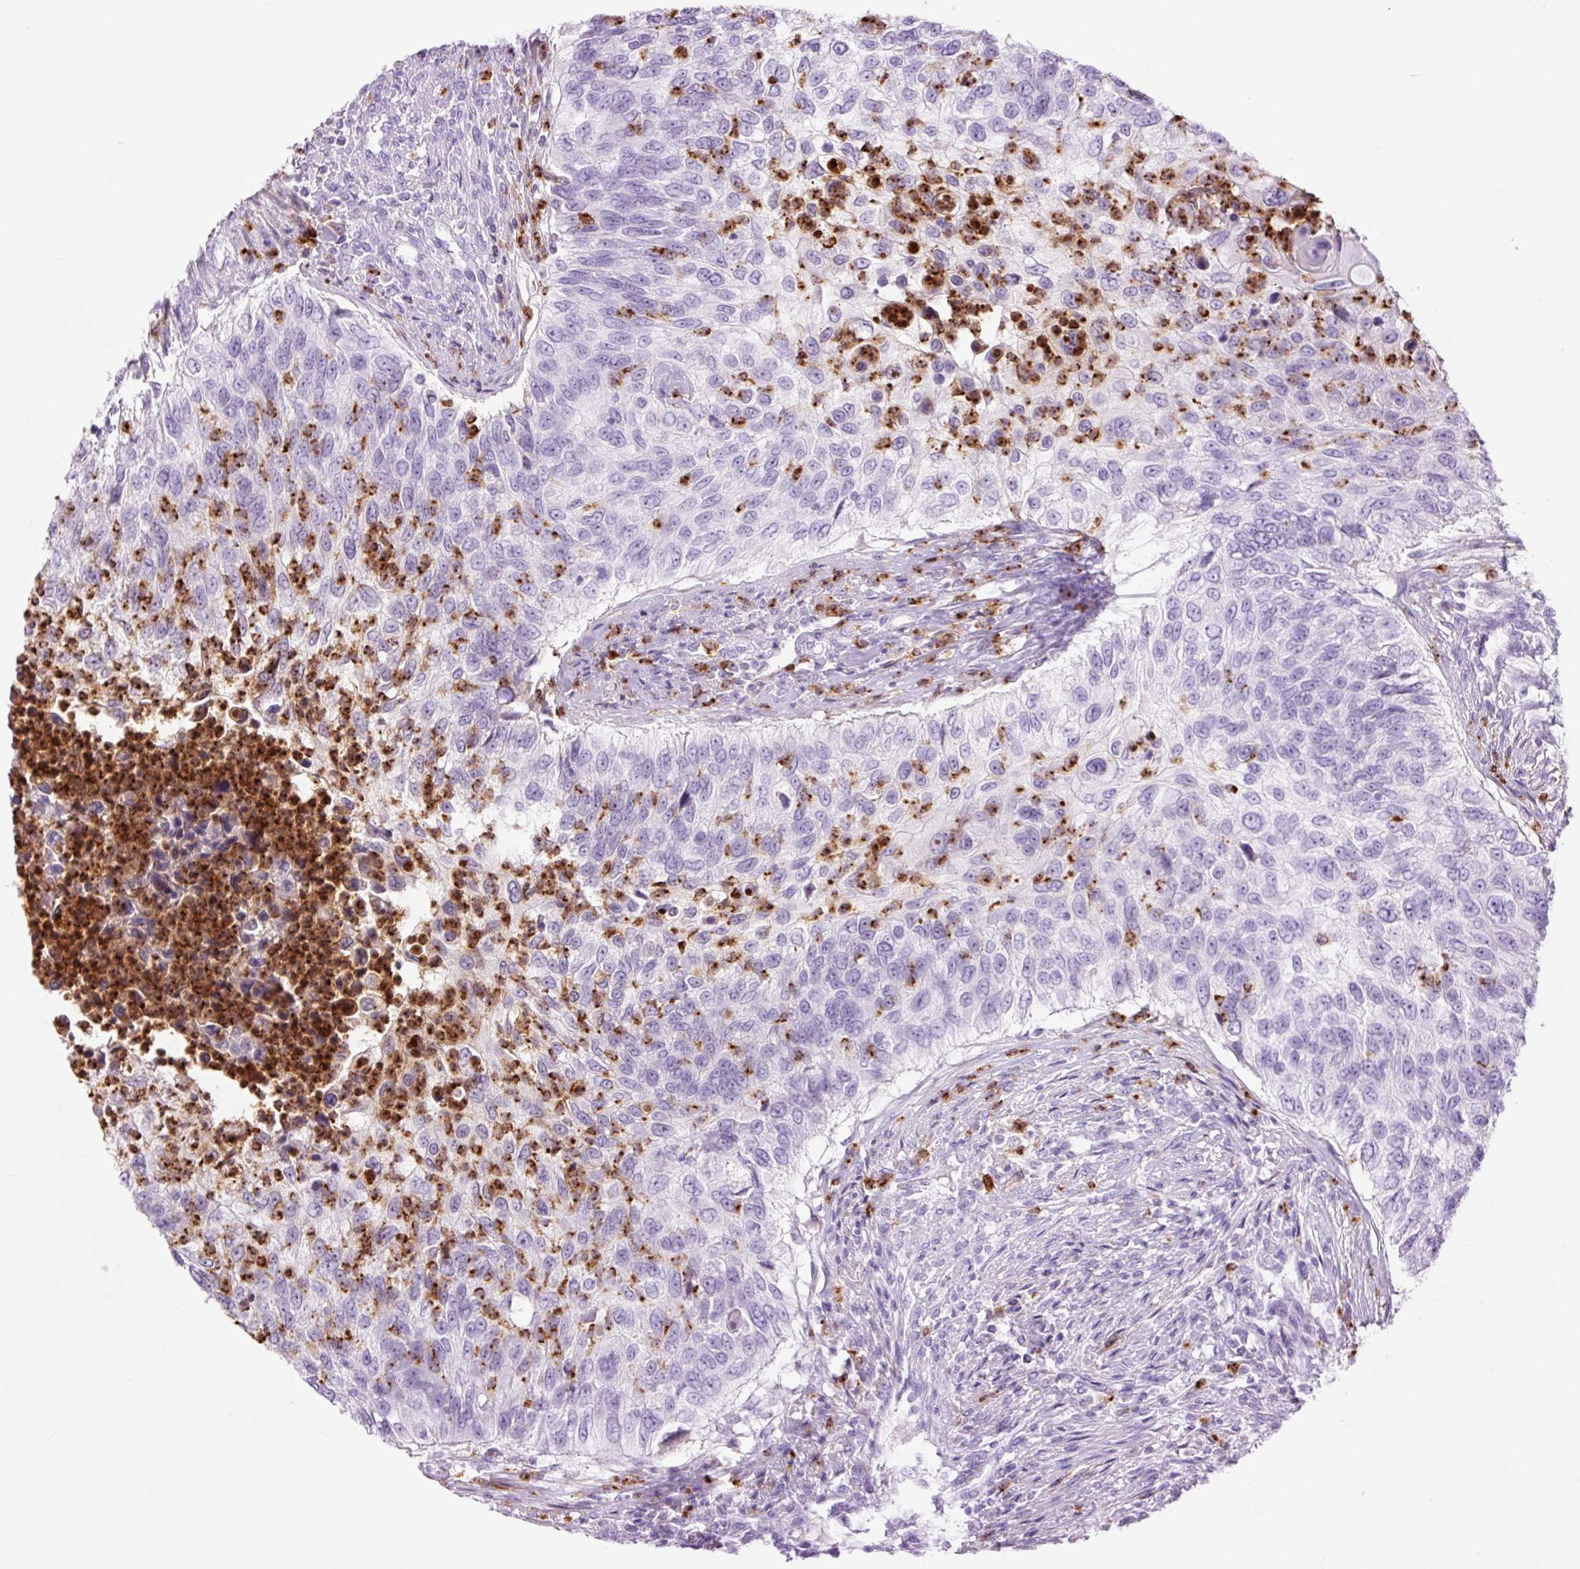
{"staining": {"intensity": "negative", "quantity": "none", "location": "none"}, "tissue": "urothelial cancer", "cell_type": "Tumor cells", "image_type": "cancer", "snomed": [{"axis": "morphology", "description": "Urothelial carcinoma, High grade"}, {"axis": "topography", "description": "Urinary bladder"}], "caption": "The histopathology image exhibits no staining of tumor cells in urothelial carcinoma (high-grade).", "gene": "LYZ", "patient": {"sex": "female", "age": 60}}